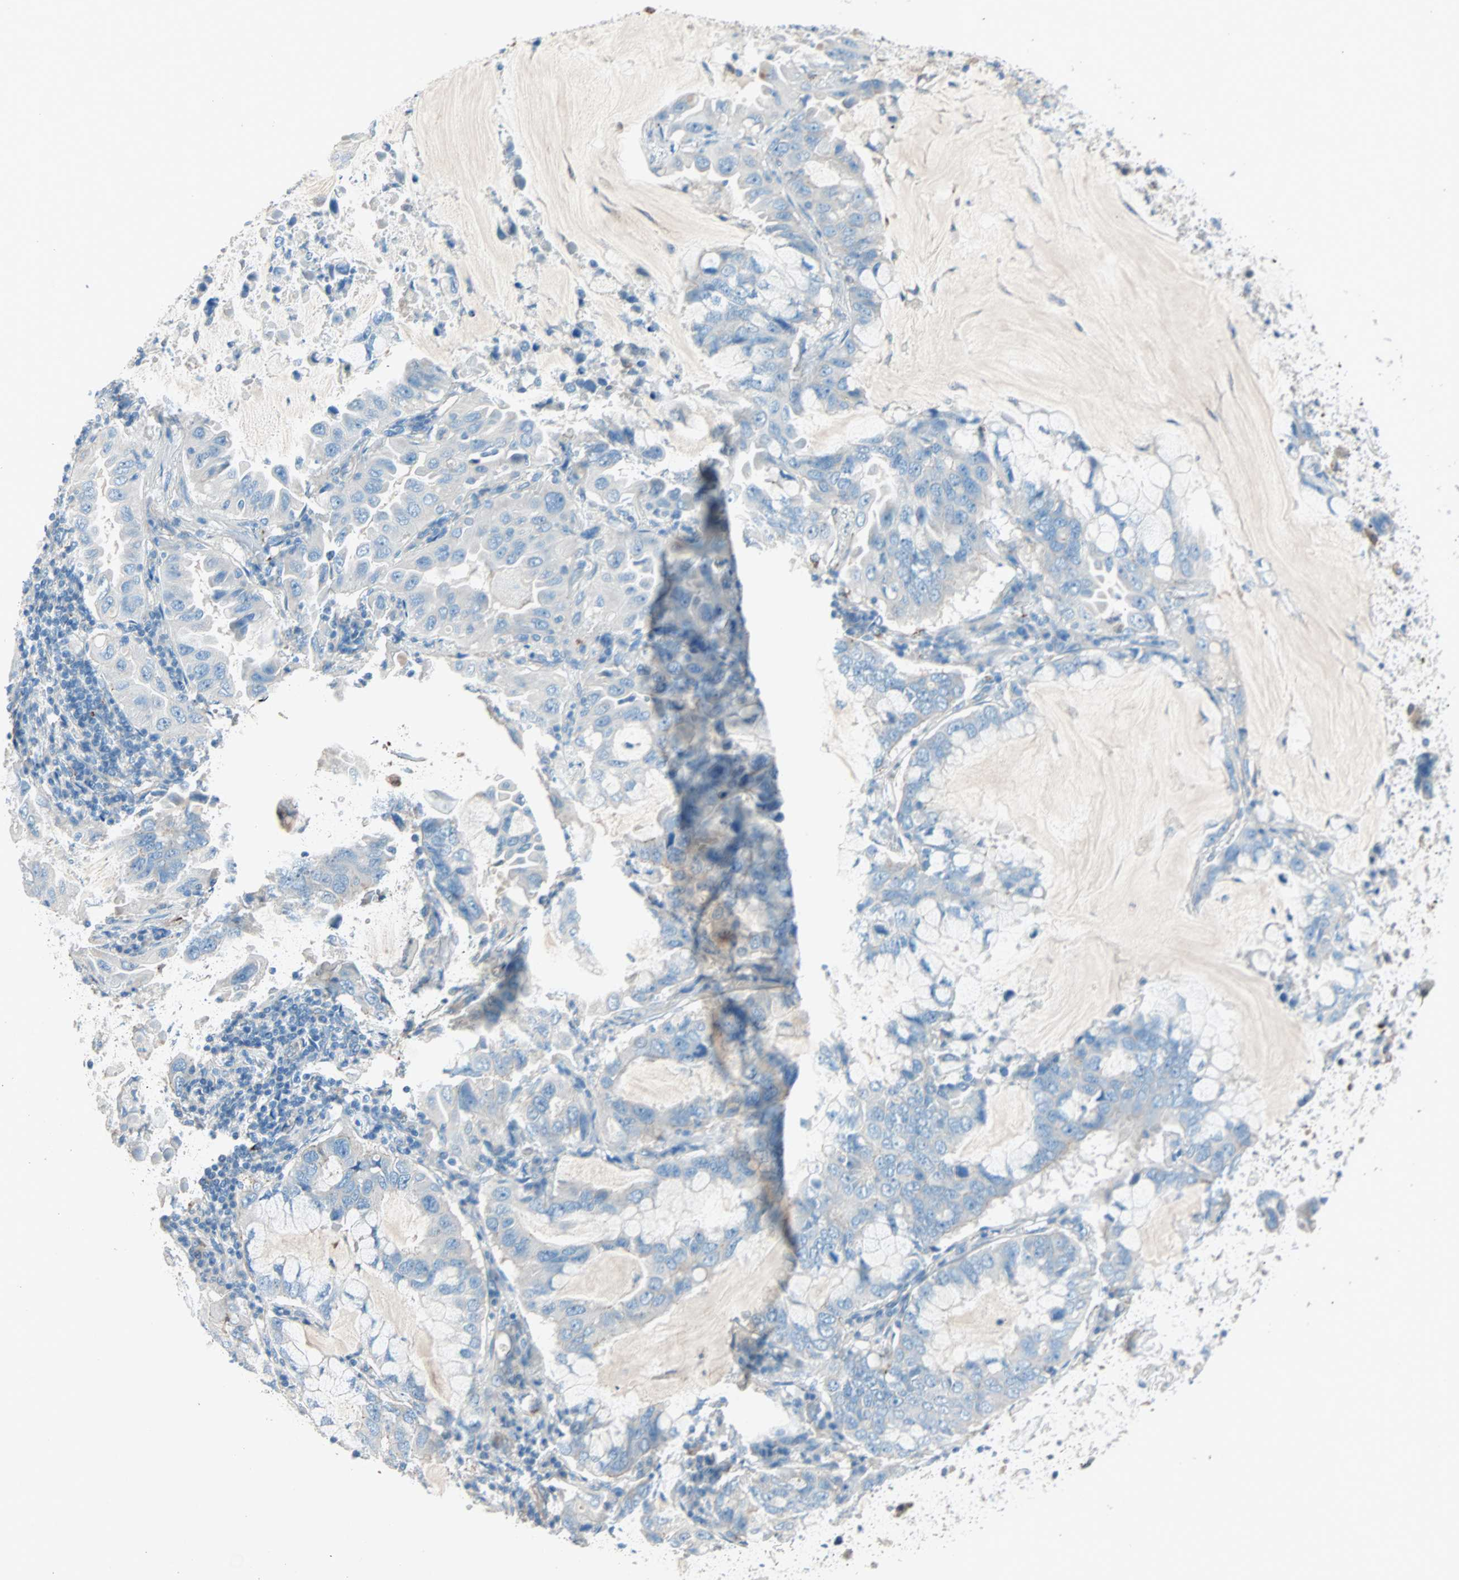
{"staining": {"intensity": "weak", "quantity": ">75%", "location": "cytoplasmic/membranous"}, "tissue": "lung cancer", "cell_type": "Tumor cells", "image_type": "cancer", "snomed": [{"axis": "morphology", "description": "Adenocarcinoma, NOS"}, {"axis": "topography", "description": "Lung"}], "caption": "Human lung cancer (adenocarcinoma) stained with a protein marker reveals weak staining in tumor cells.", "gene": "LY6G6F", "patient": {"sex": "male", "age": 64}}